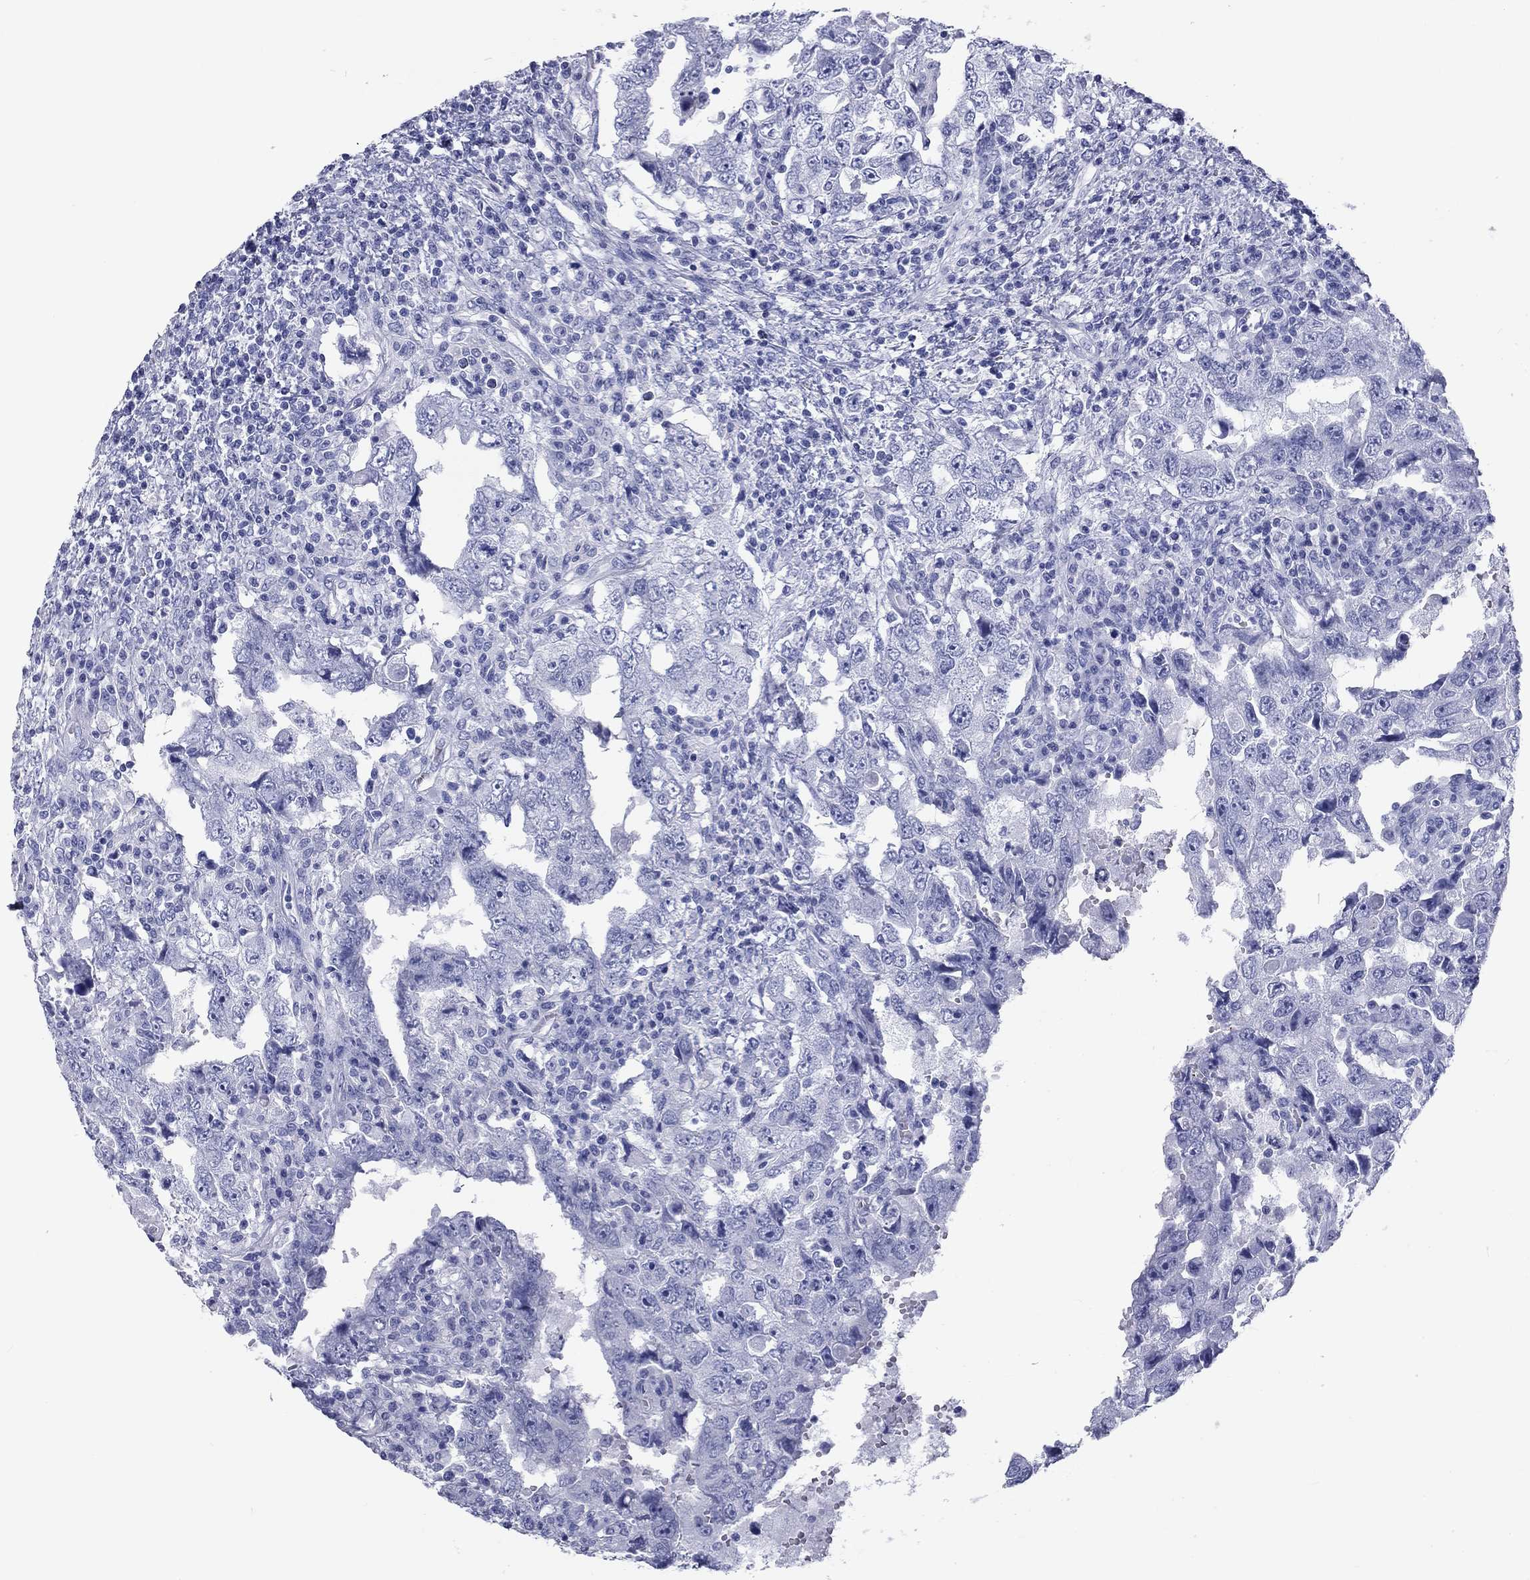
{"staining": {"intensity": "negative", "quantity": "none", "location": "none"}, "tissue": "testis cancer", "cell_type": "Tumor cells", "image_type": "cancer", "snomed": [{"axis": "morphology", "description": "Carcinoma, Embryonal, NOS"}, {"axis": "topography", "description": "Testis"}], "caption": "High magnification brightfield microscopy of embryonal carcinoma (testis) stained with DAB (brown) and counterstained with hematoxylin (blue): tumor cells show no significant staining.", "gene": "DNALI1", "patient": {"sex": "male", "age": 26}}